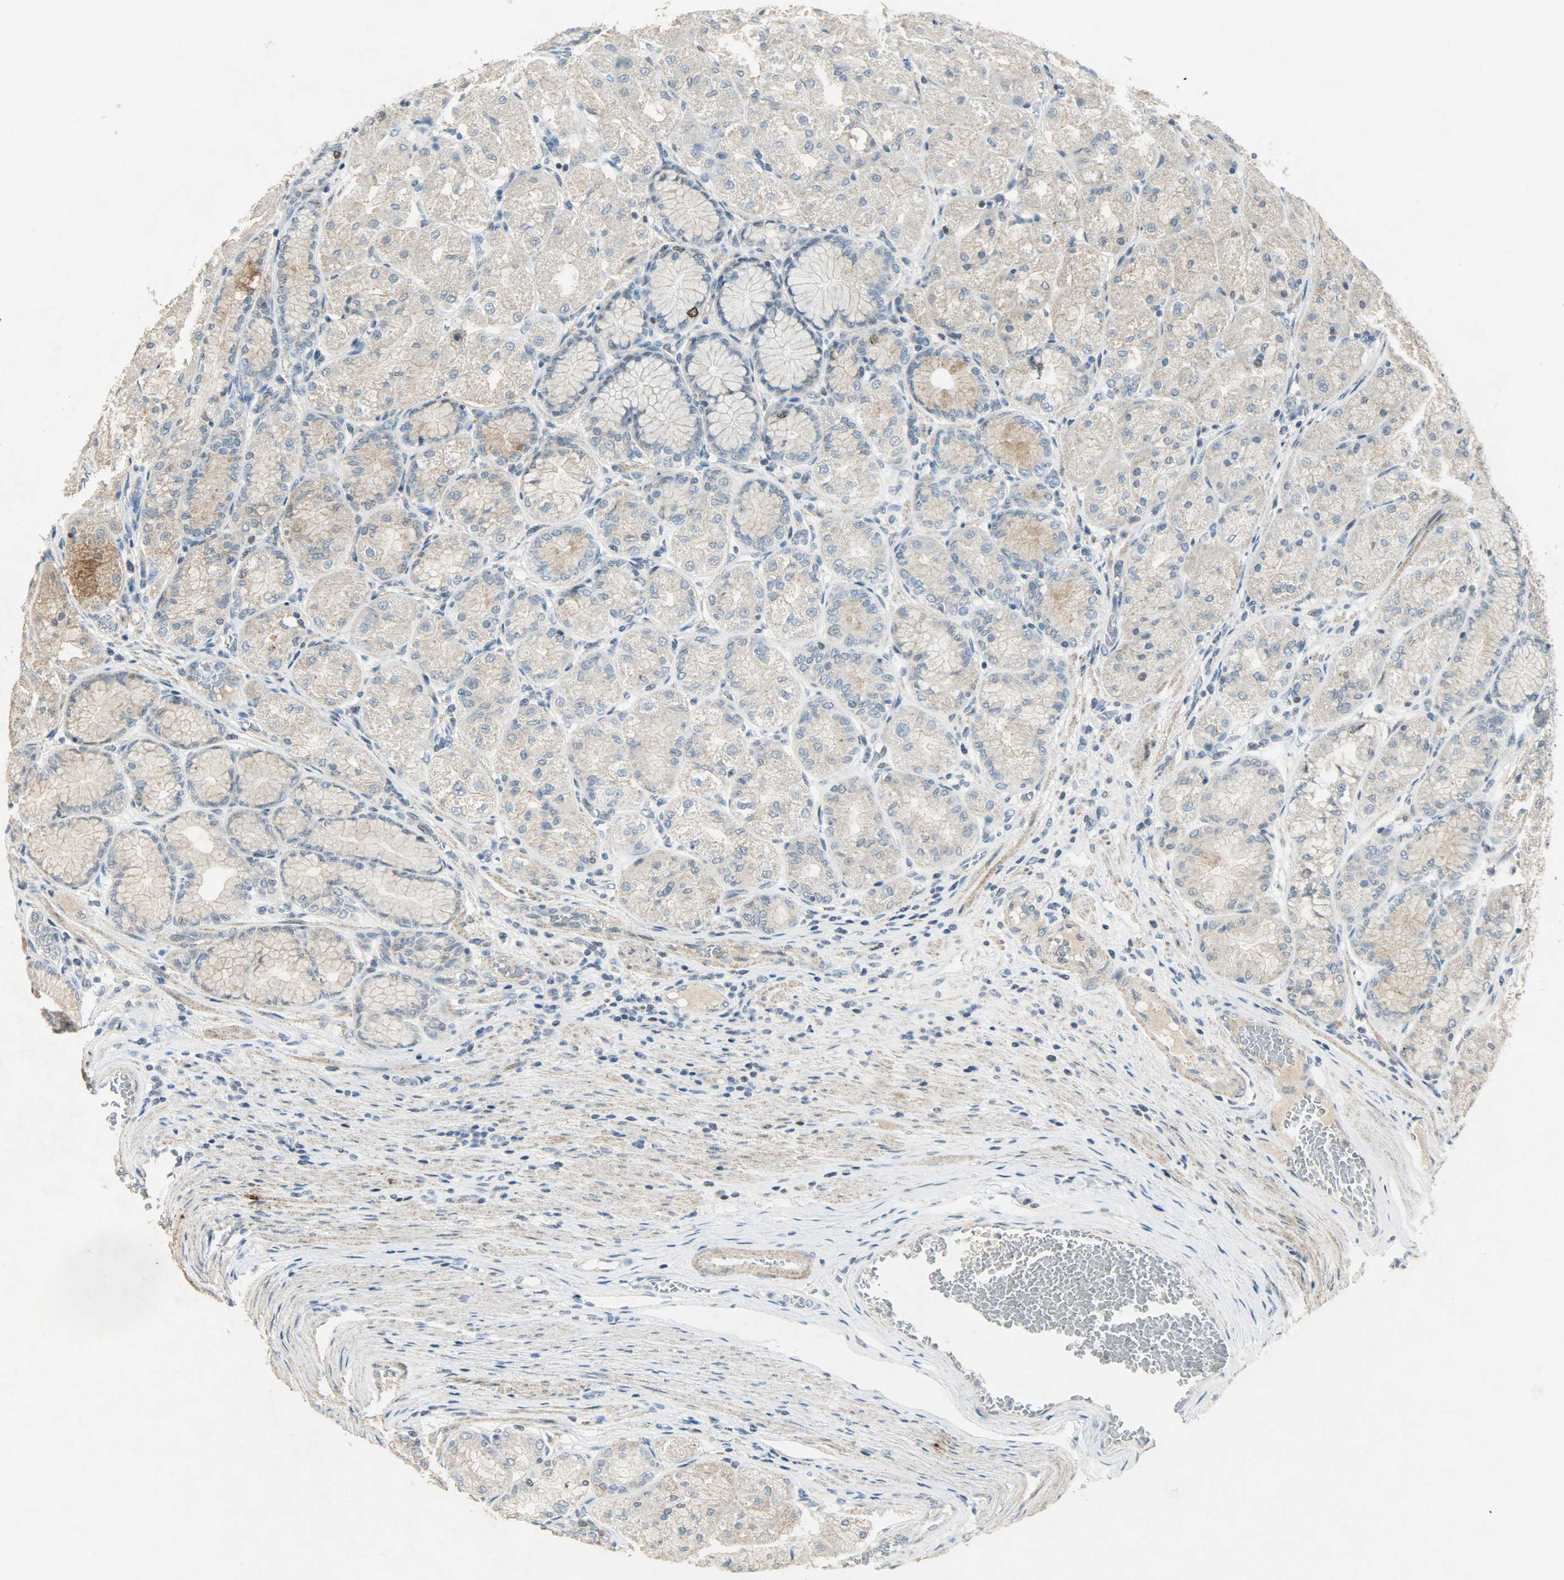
{"staining": {"intensity": "strong", "quantity": "<25%", "location": "nuclear"}, "tissue": "stomach", "cell_type": "Glandular cells", "image_type": "normal", "snomed": [{"axis": "morphology", "description": "Normal tissue, NOS"}, {"axis": "morphology", "description": "Adenocarcinoma, NOS"}, {"axis": "topography", "description": "Stomach"}, {"axis": "topography", "description": "Stomach, lower"}], "caption": "This image reveals IHC staining of unremarkable human stomach, with medium strong nuclear expression in approximately <25% of glandular cells.", "gene": "AURKB", "patient": {"sex": "female", "age": 65}}